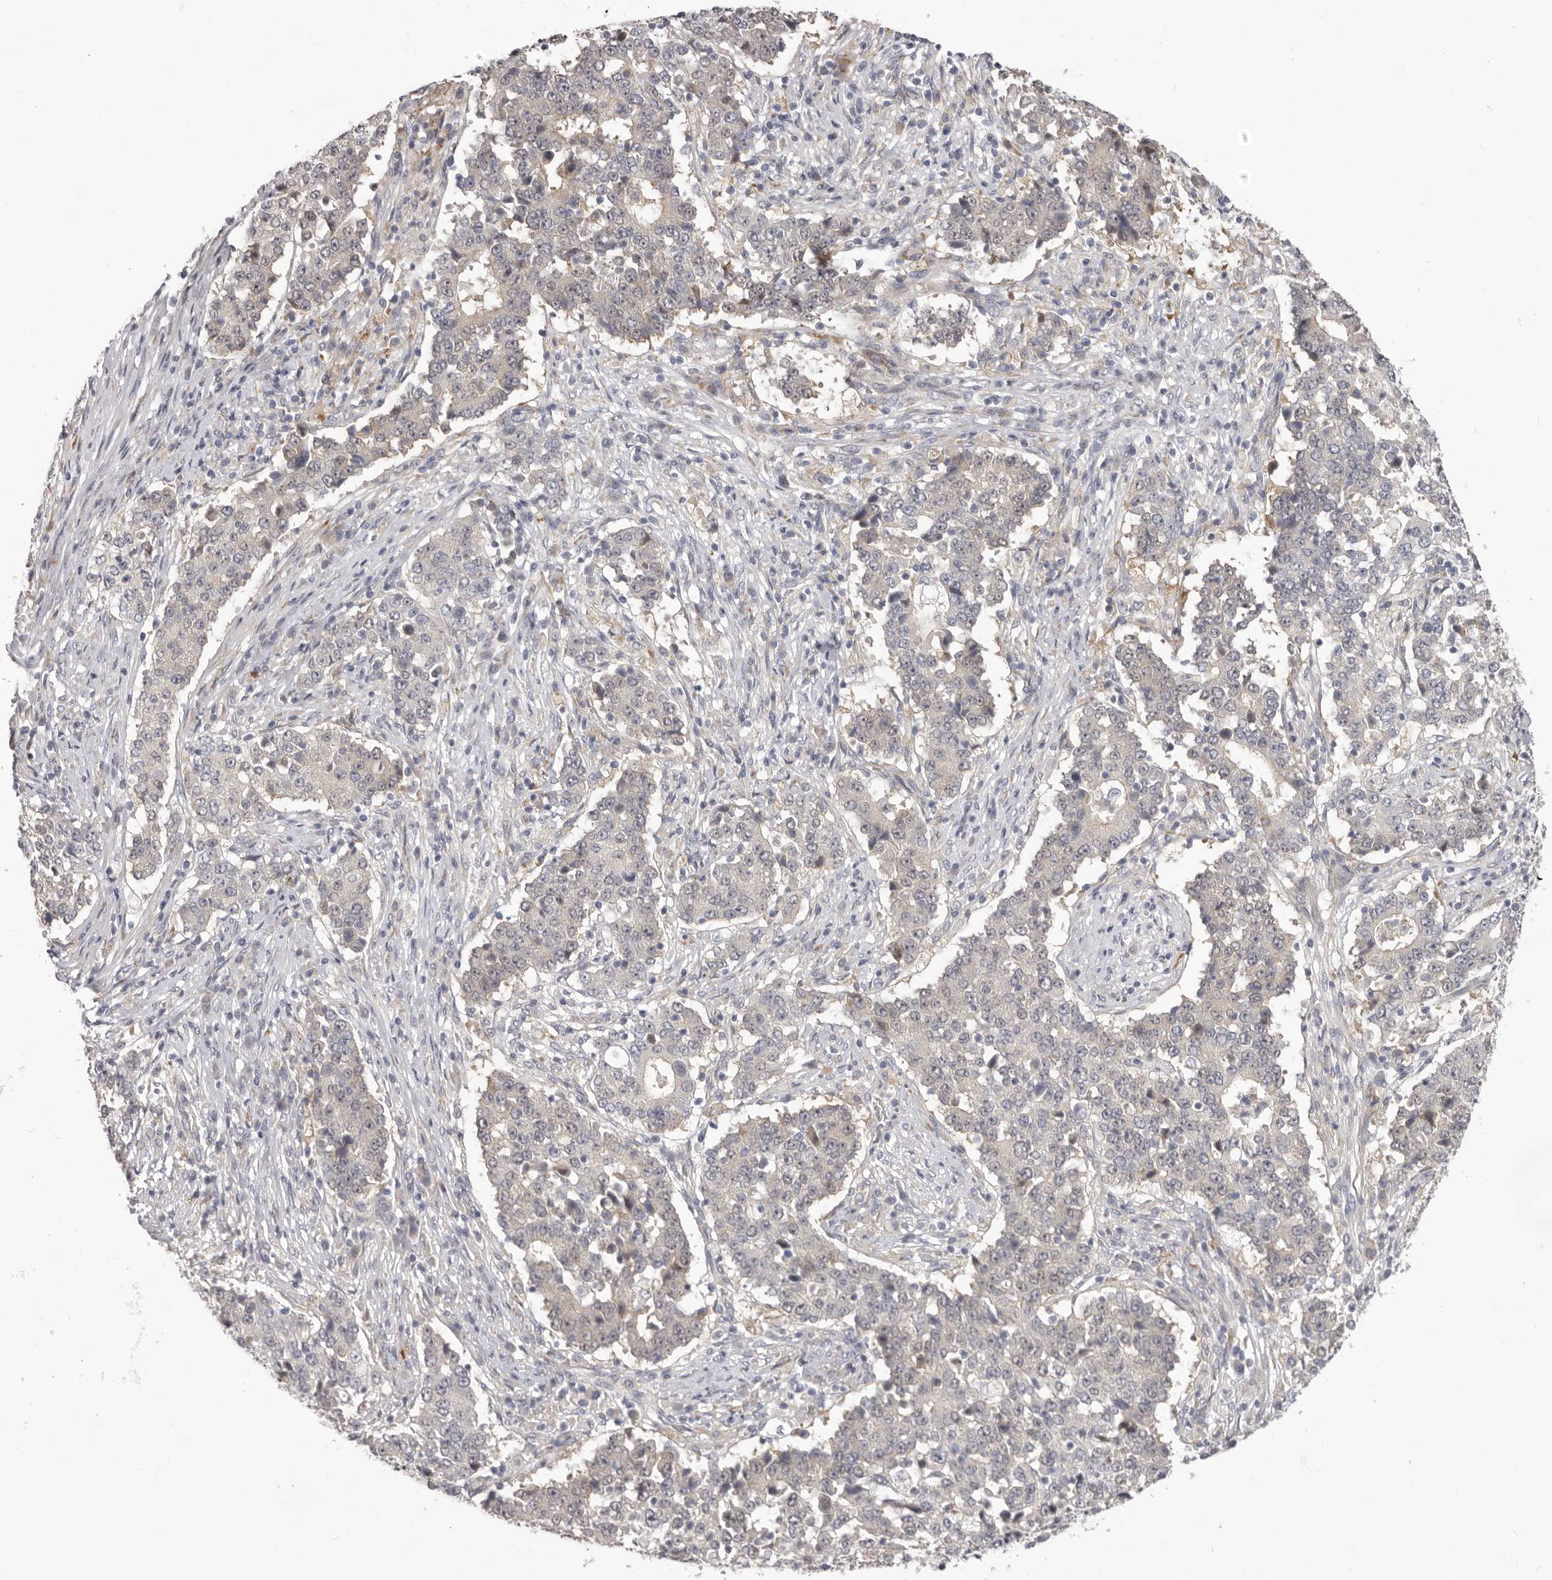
{"staining": {"intensity": "negative", "quantity": "none", "location": "none"}, "tissue": "stomach cancer", "cell_type": "Tumor cells", "image_type": "cancer", "snomed": [{"axis": "morphology", "description": "Adenocarcinoma, NOS"}, {"axis": "topography", "description": "Stomach"}], "caption": "Stomach cancer was stained to show a protein in brown. There is no significant positivity in tumor cells.", "gene": "OTUD3", "patient": {"sex": "male", "age": 59}}